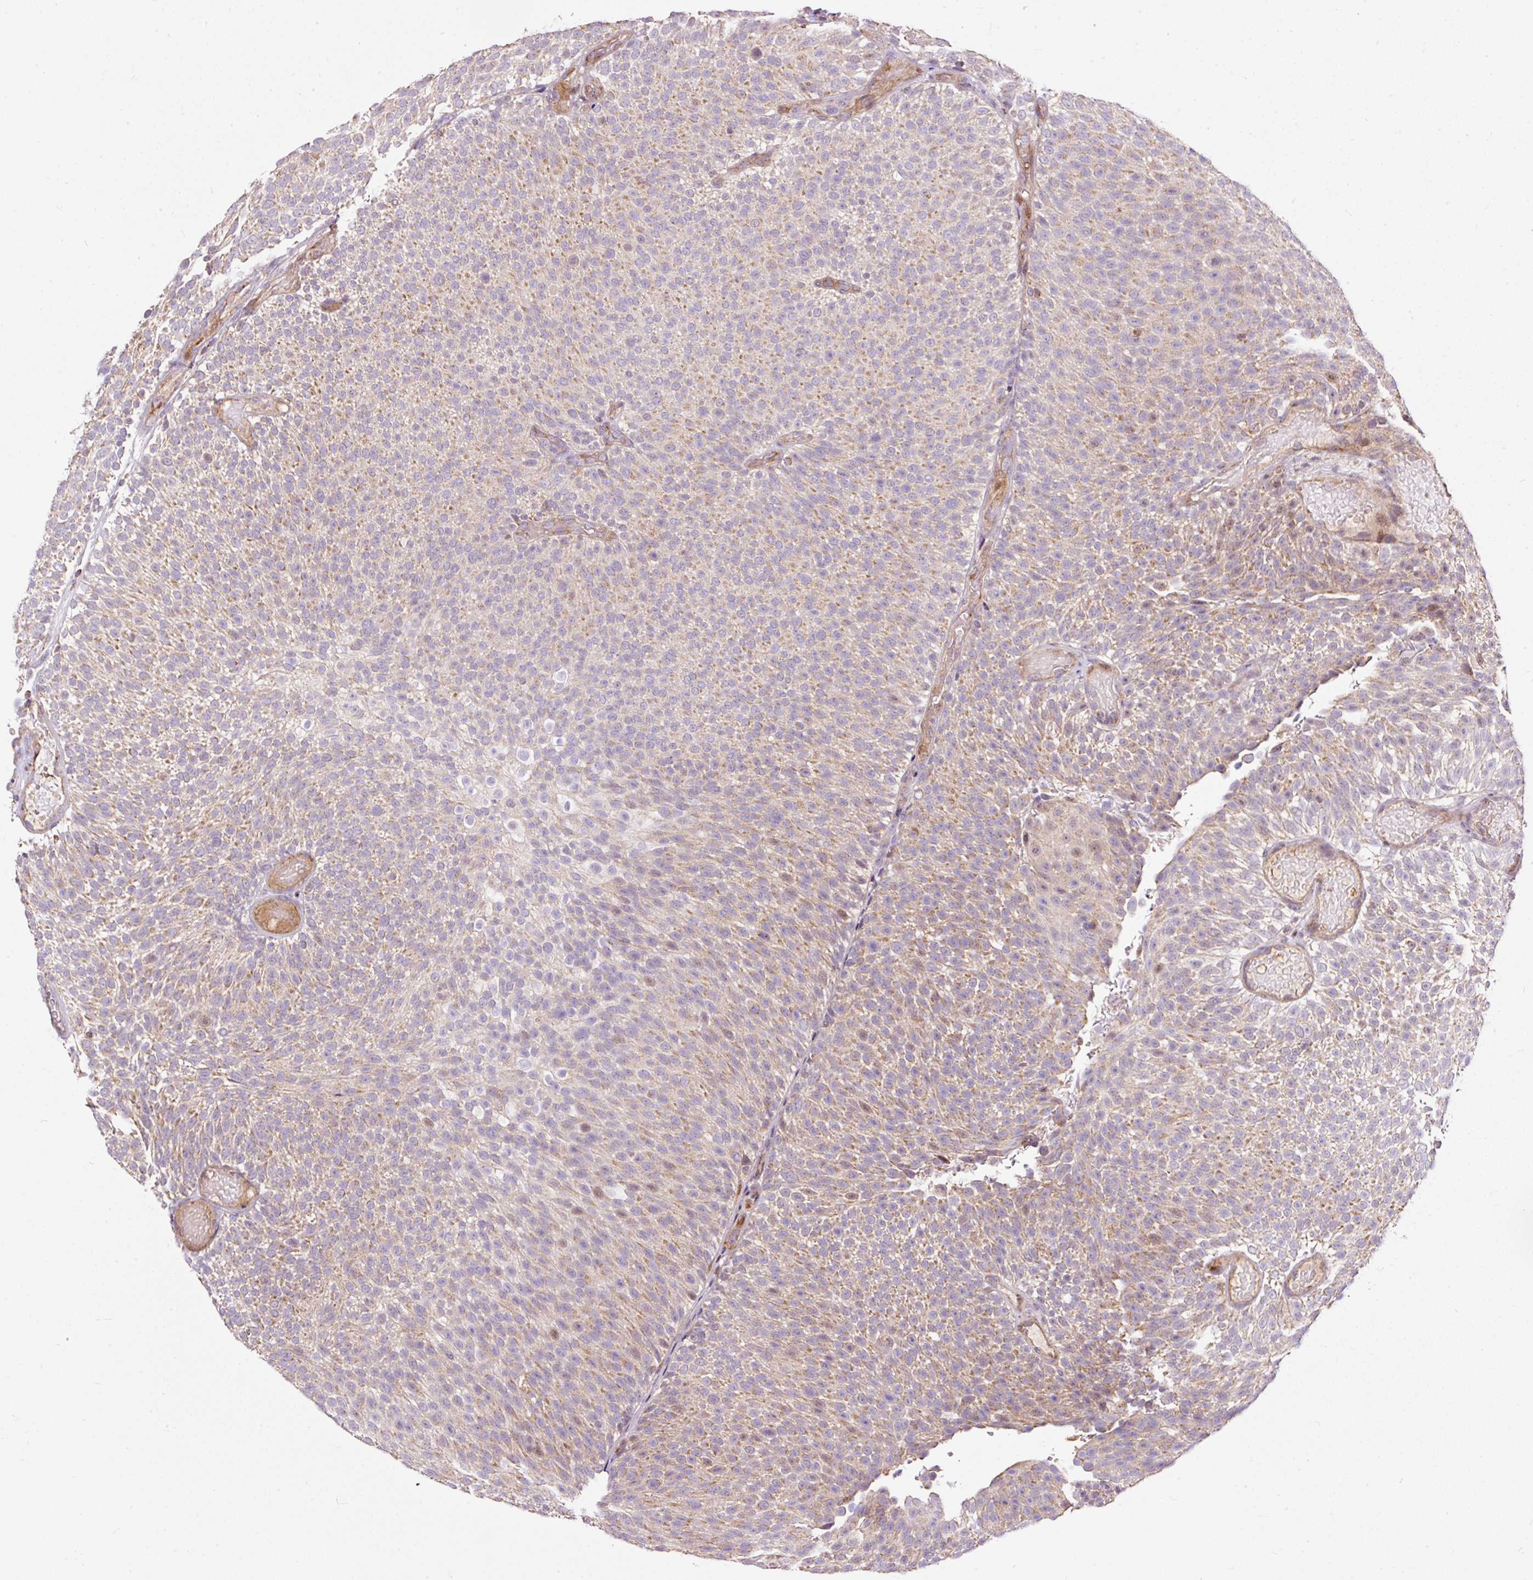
{"staining": {"intensity": "weak", "quantity": "25%-75%", "location": "cytoplasmic/membranous"}, "tissue": "urothelial cancer", "cell_type": "Tumor cells", "image_type": "cancer", "snomed": [{"axis": "morphology", "description": "Urothelial carcinoma, Low grade"}, {"axis": "topography", "description": "Urinary bladder"}], "caption": "Immunohistochemical staining of human urothelial cancer demonstrates weak cytoplasmic/membranous protein positivity in approximately 25%-75% of tumor cells.", "gene": "BOLA3", "patient": {"sex": "male", "age": 78}}